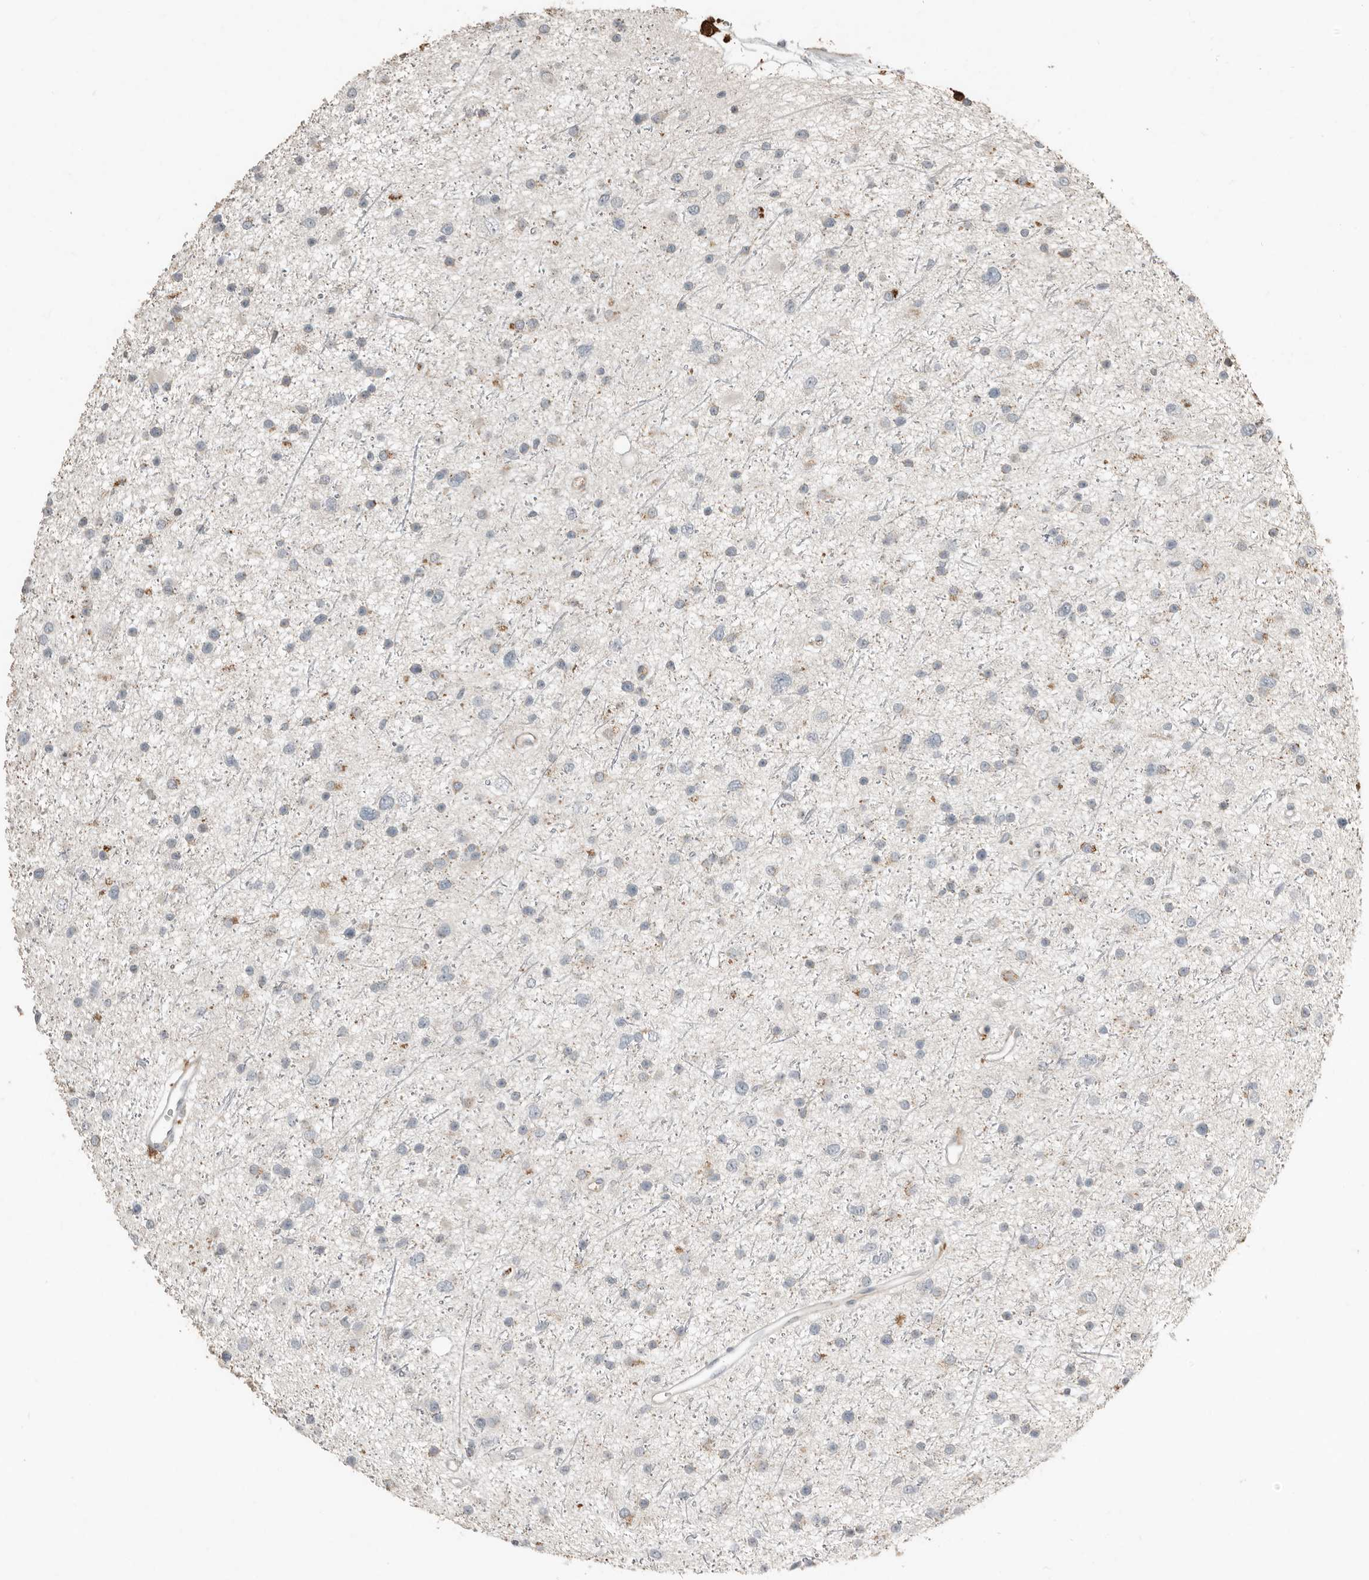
{"staining": {"intensity": "negative", "quantity": "none", "location": "none"}, "tissue": "glioma", "cell_type": "Tumor cells", "image_type": "cancer", "snomed": [{"axis": "morphology", "description": "Glioma, malignant, Low grade"}, {"axis": "topography", "description": "Cerebral cortex"}], "caption": "Immunohistochemistry (IHC) micrograph of neoplastic tissue: human malignant low-grade glioma stained with DAB (3,3'-diaminobenzidine) shows no significant protein positivity in tumor cells.", "gene": "KLHL38", "patient": {"sex": "female", "age": 39}}